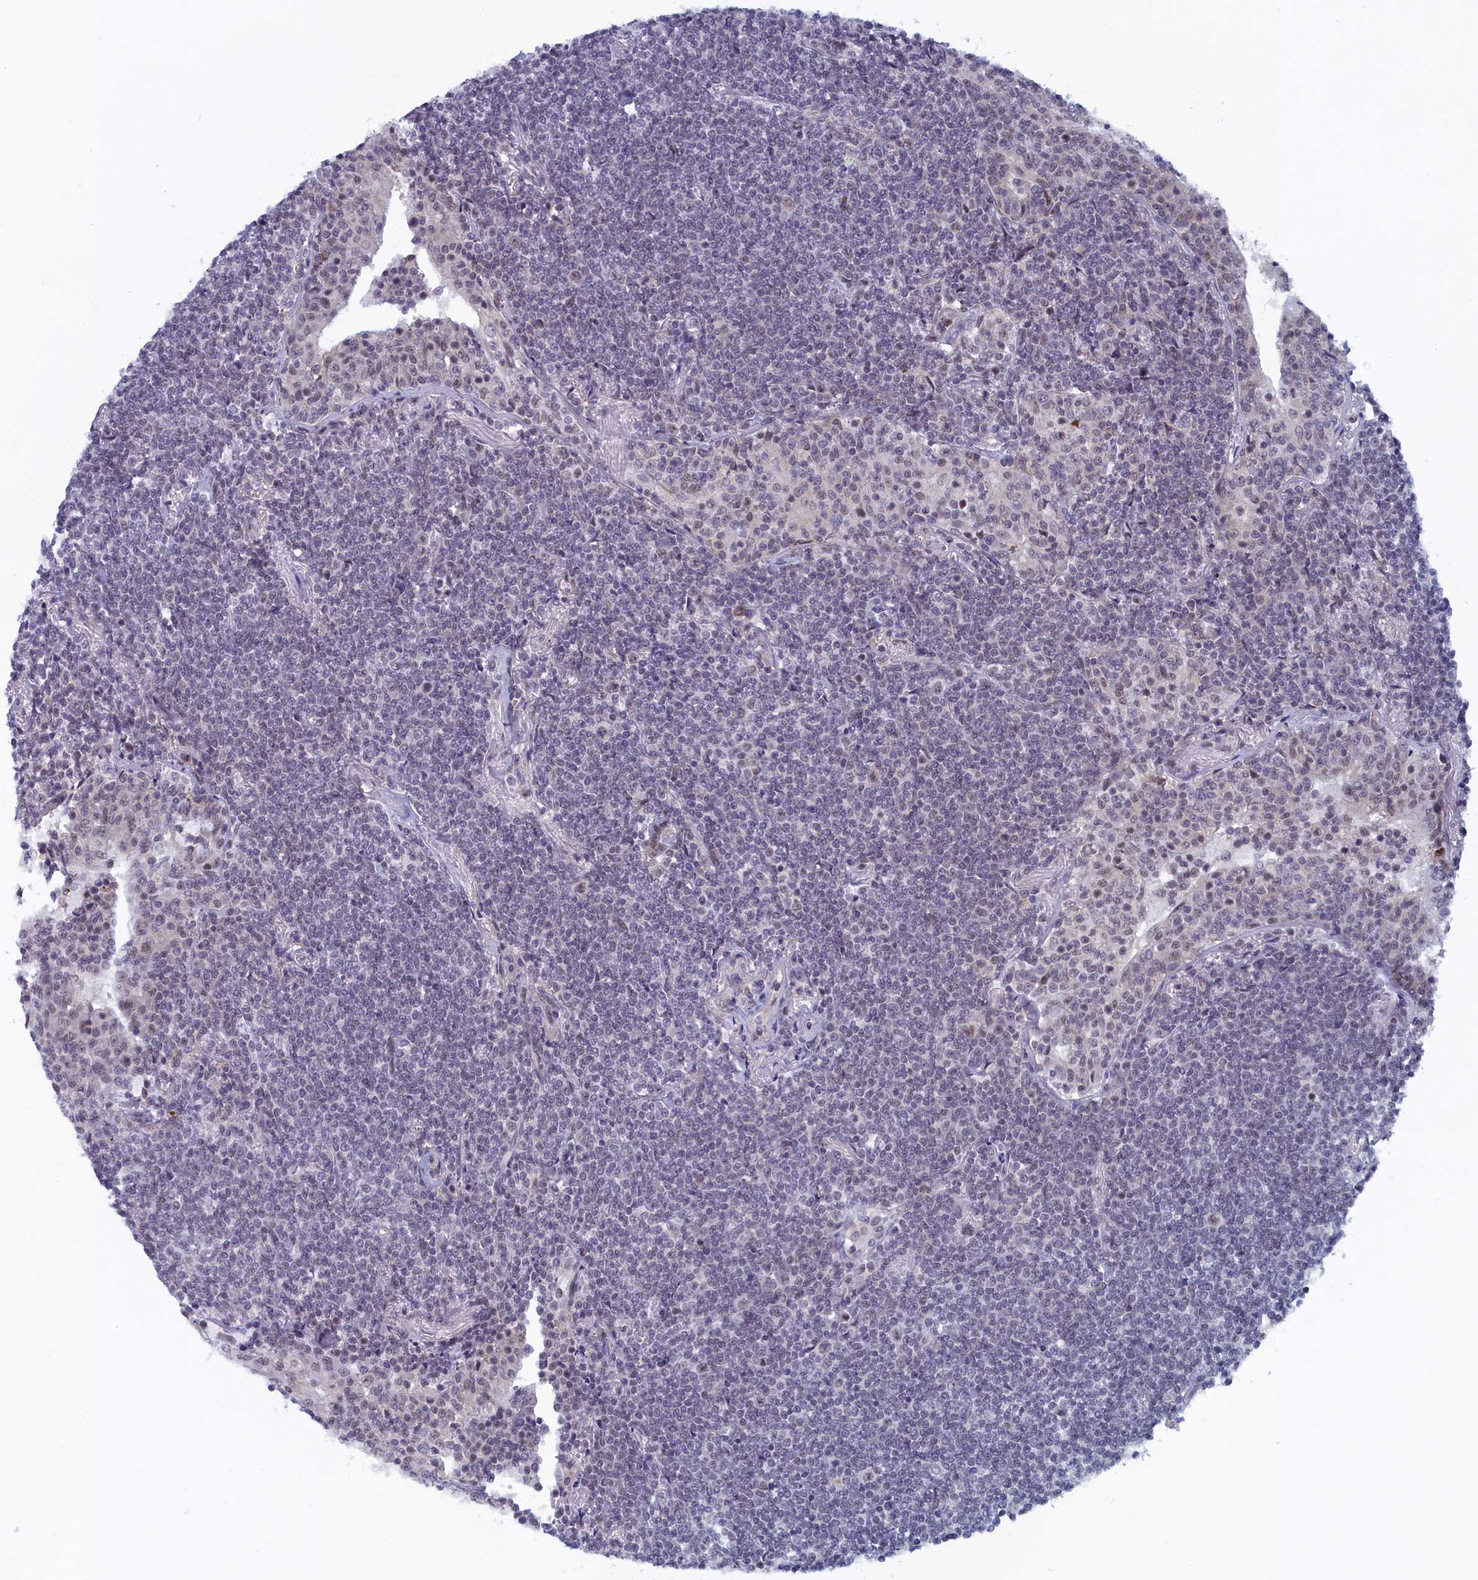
{"staining": {"intensity": "negative", "quantity": "none", "location": "none"}, "tissue": "lymphoma", "cell_type": "Tumor cells", "image_type": "cancer", "snomed": [{"axis": "morphology", "description": "Malignant lymphoma, non-Hodgkin's type, Low grade"}, {"axis": "topography", "description": "Lung"}], "caption": "Immunohistochemistry (IHC) image of low-grade malignant lymphoma, non-Hodgkin's type stained for a protein (brown), which shows no positivity in tumor cells. (Stains: DAB IHC with hematoxylin counter stain, Microscopy: brightfield microscopy at high magnification).", "gene": "DNAJC17", "patient": {"sex": "female", "age": 71}}